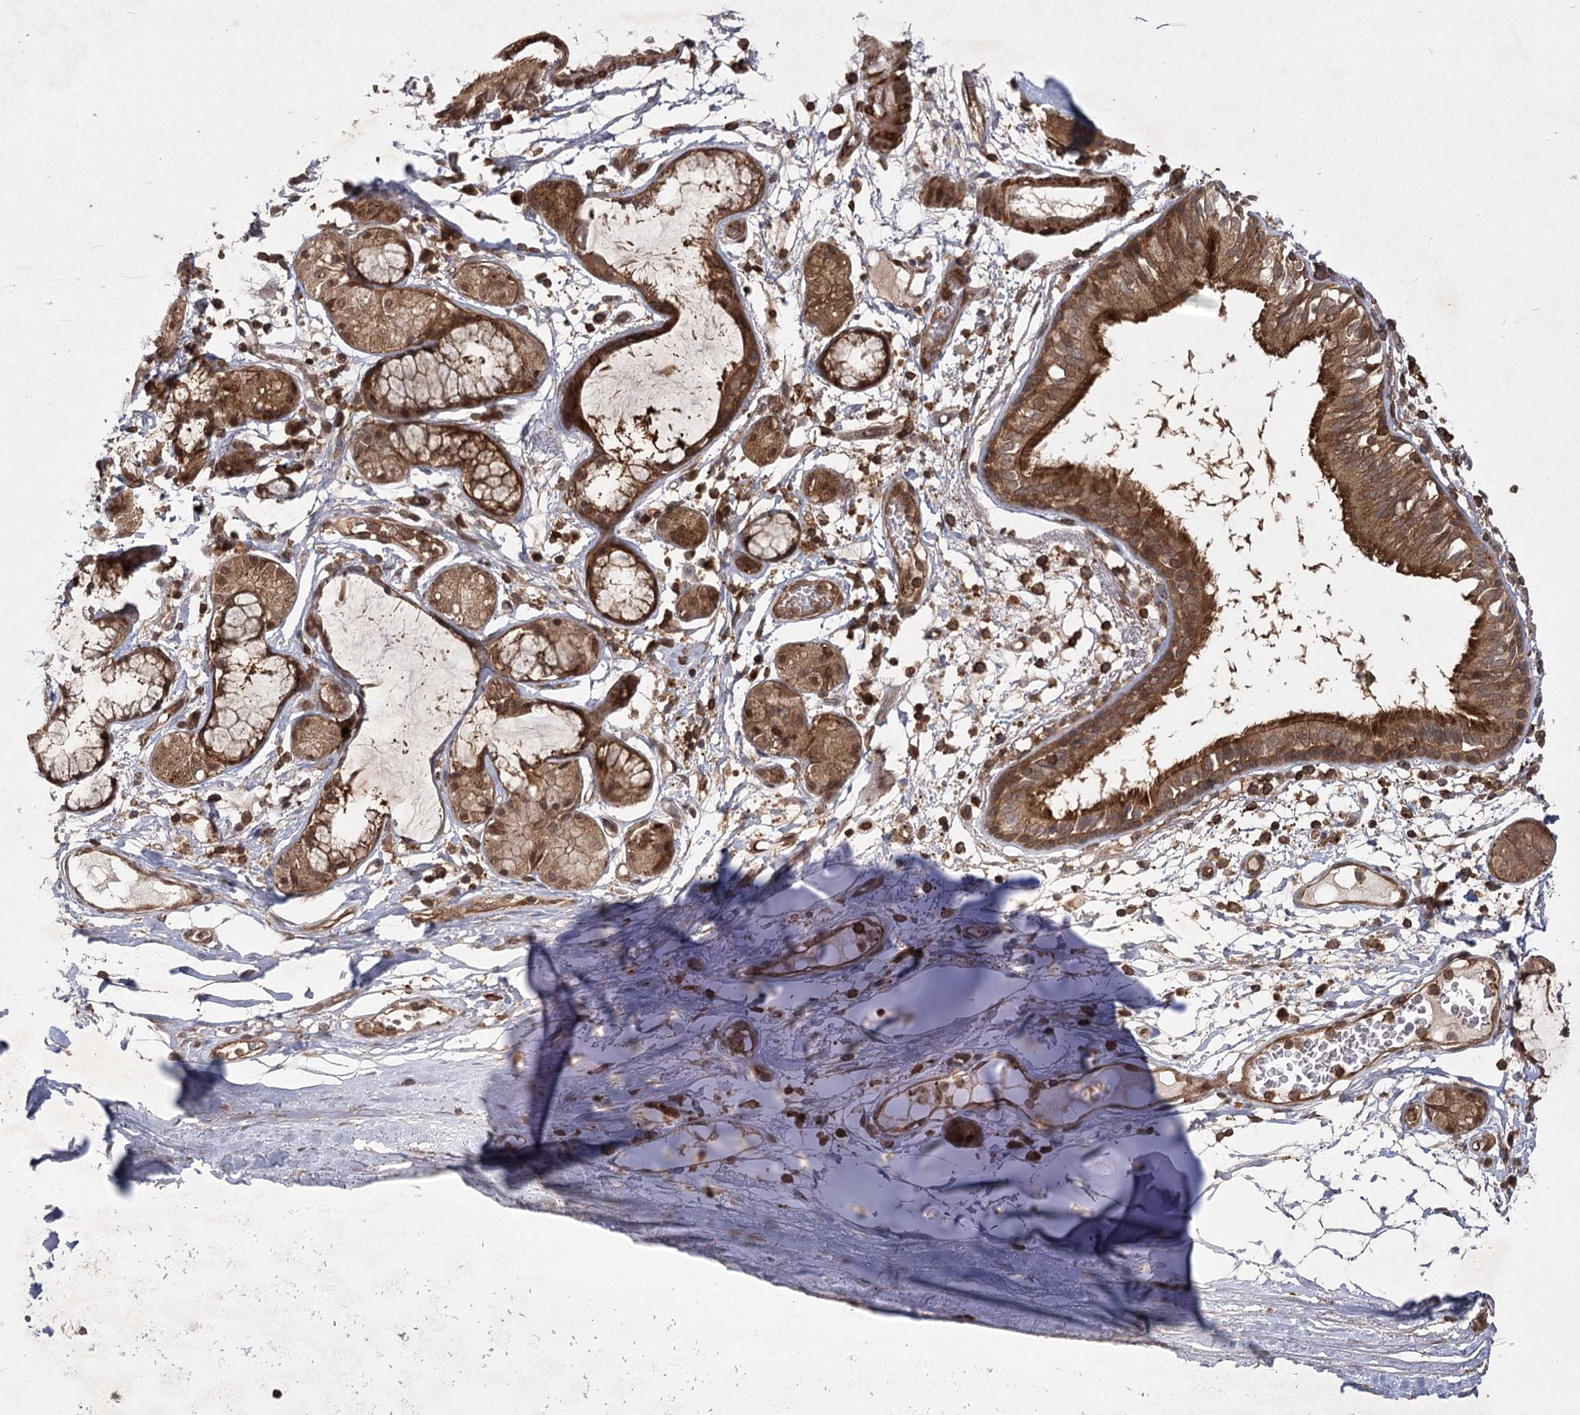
{"staining": {"intensity": "moderate", "quantity": ">75%", "location": "cytoplasmic/membranous"}, "tissue": "adipose tissue", "cell_type": "Adipocytes", "image_type": "normal", "snomed": [{"axis": "morphology", "description": "Normal tissue, NOS"}, {"axis": "topography", "description": "Cartilage tissue"}], "caption": "An image of adipose tissue stained for a protein displays moderate cytoplasmic/membranous brown staining in adipocytes. Nuclei are stained in blue.", "gene": "MDFIC", "patient": {"sex": "female", "age": 63}}